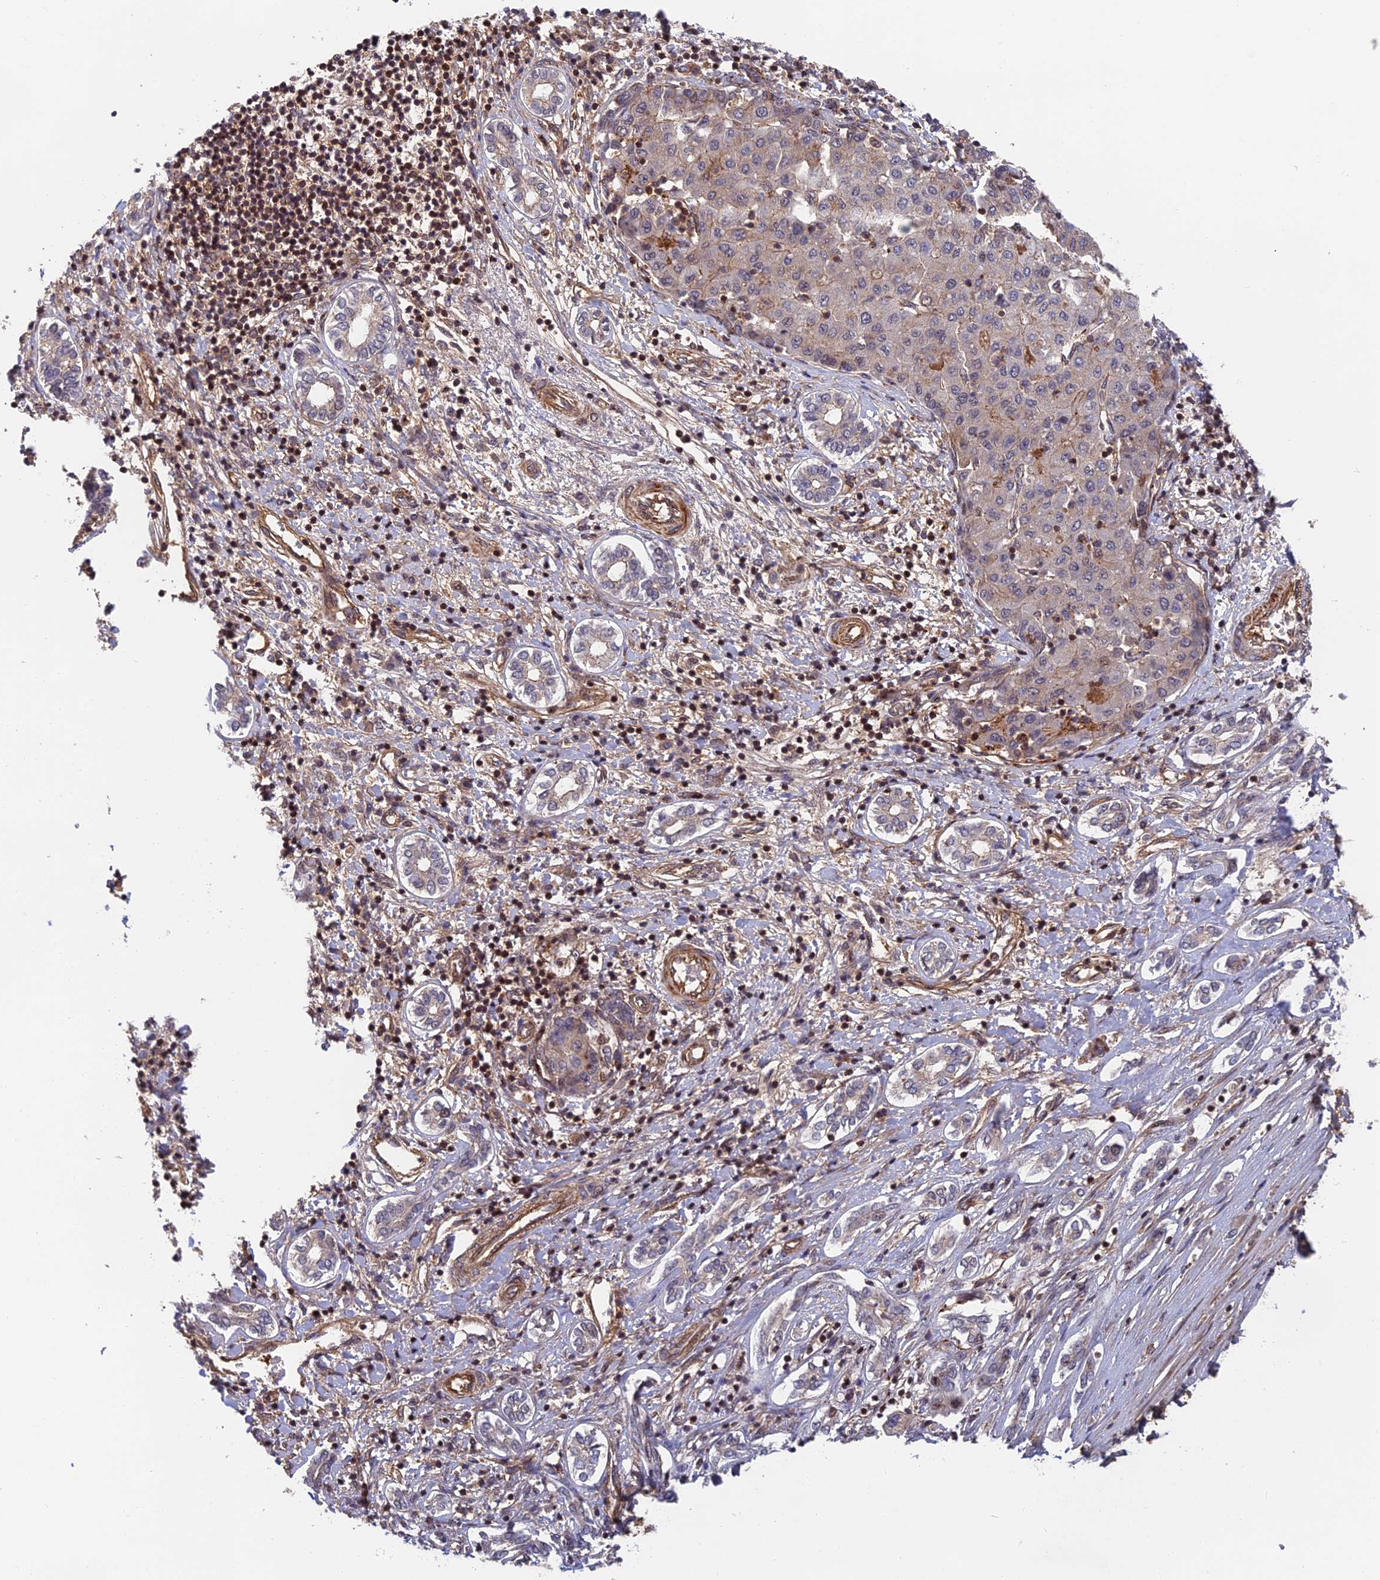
{"staining": {"intensity": "weak", "quantity": "<25%", "location": "cytoplasmic/membranous"}, "tissue": "liver cancer", "cell_type": "Tumor cells", "image_type": "cancer", "snomed": [{"axis": "morphology", "description": "Carcinoma, Hepatocellular, NOS"}, {"axis": "topography", "description": "Liver"}], "caption": "Liver cancer (hepatocellular carcinoma) stained for a protein using IHC displays no positivity tumor cells.", "gene": "OSBPL1A", "patient": {"sex": "male", "age": 65}}